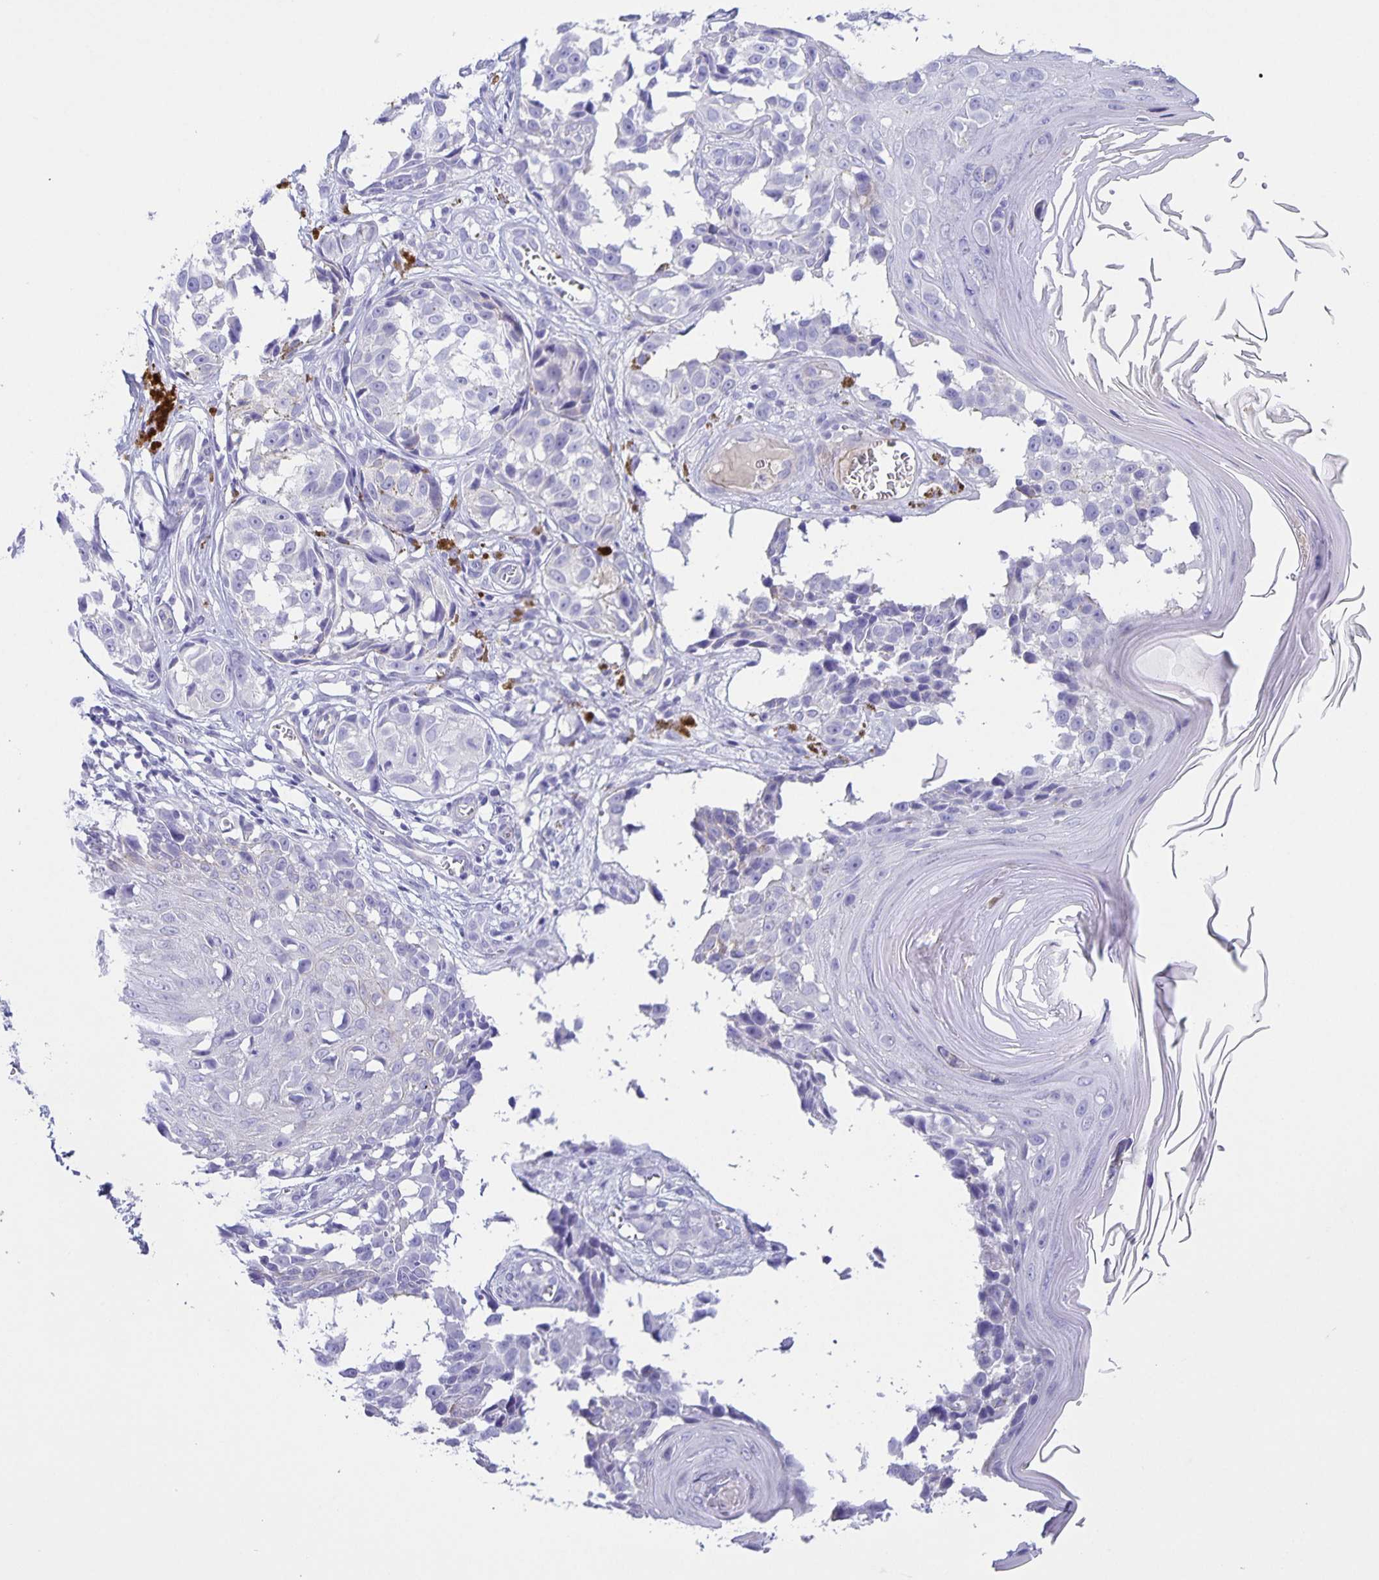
{"staining": {"intensity": "negative", "quantity": "none", "location": "none"}, "tissue": "melanoma", "cell_type": "Tumor cells", "image_type": "cancer", "snomed": [{"axis": "morphology", "description": "Malignant melanoma, NOS"}, {"axis": "topography", "description": "Skin"}], "caption": "An image of human melanoma is negative for staining in tumor cells.", "gene": "UBQLN3", "patient": {"sex": "male", "age": 73}}